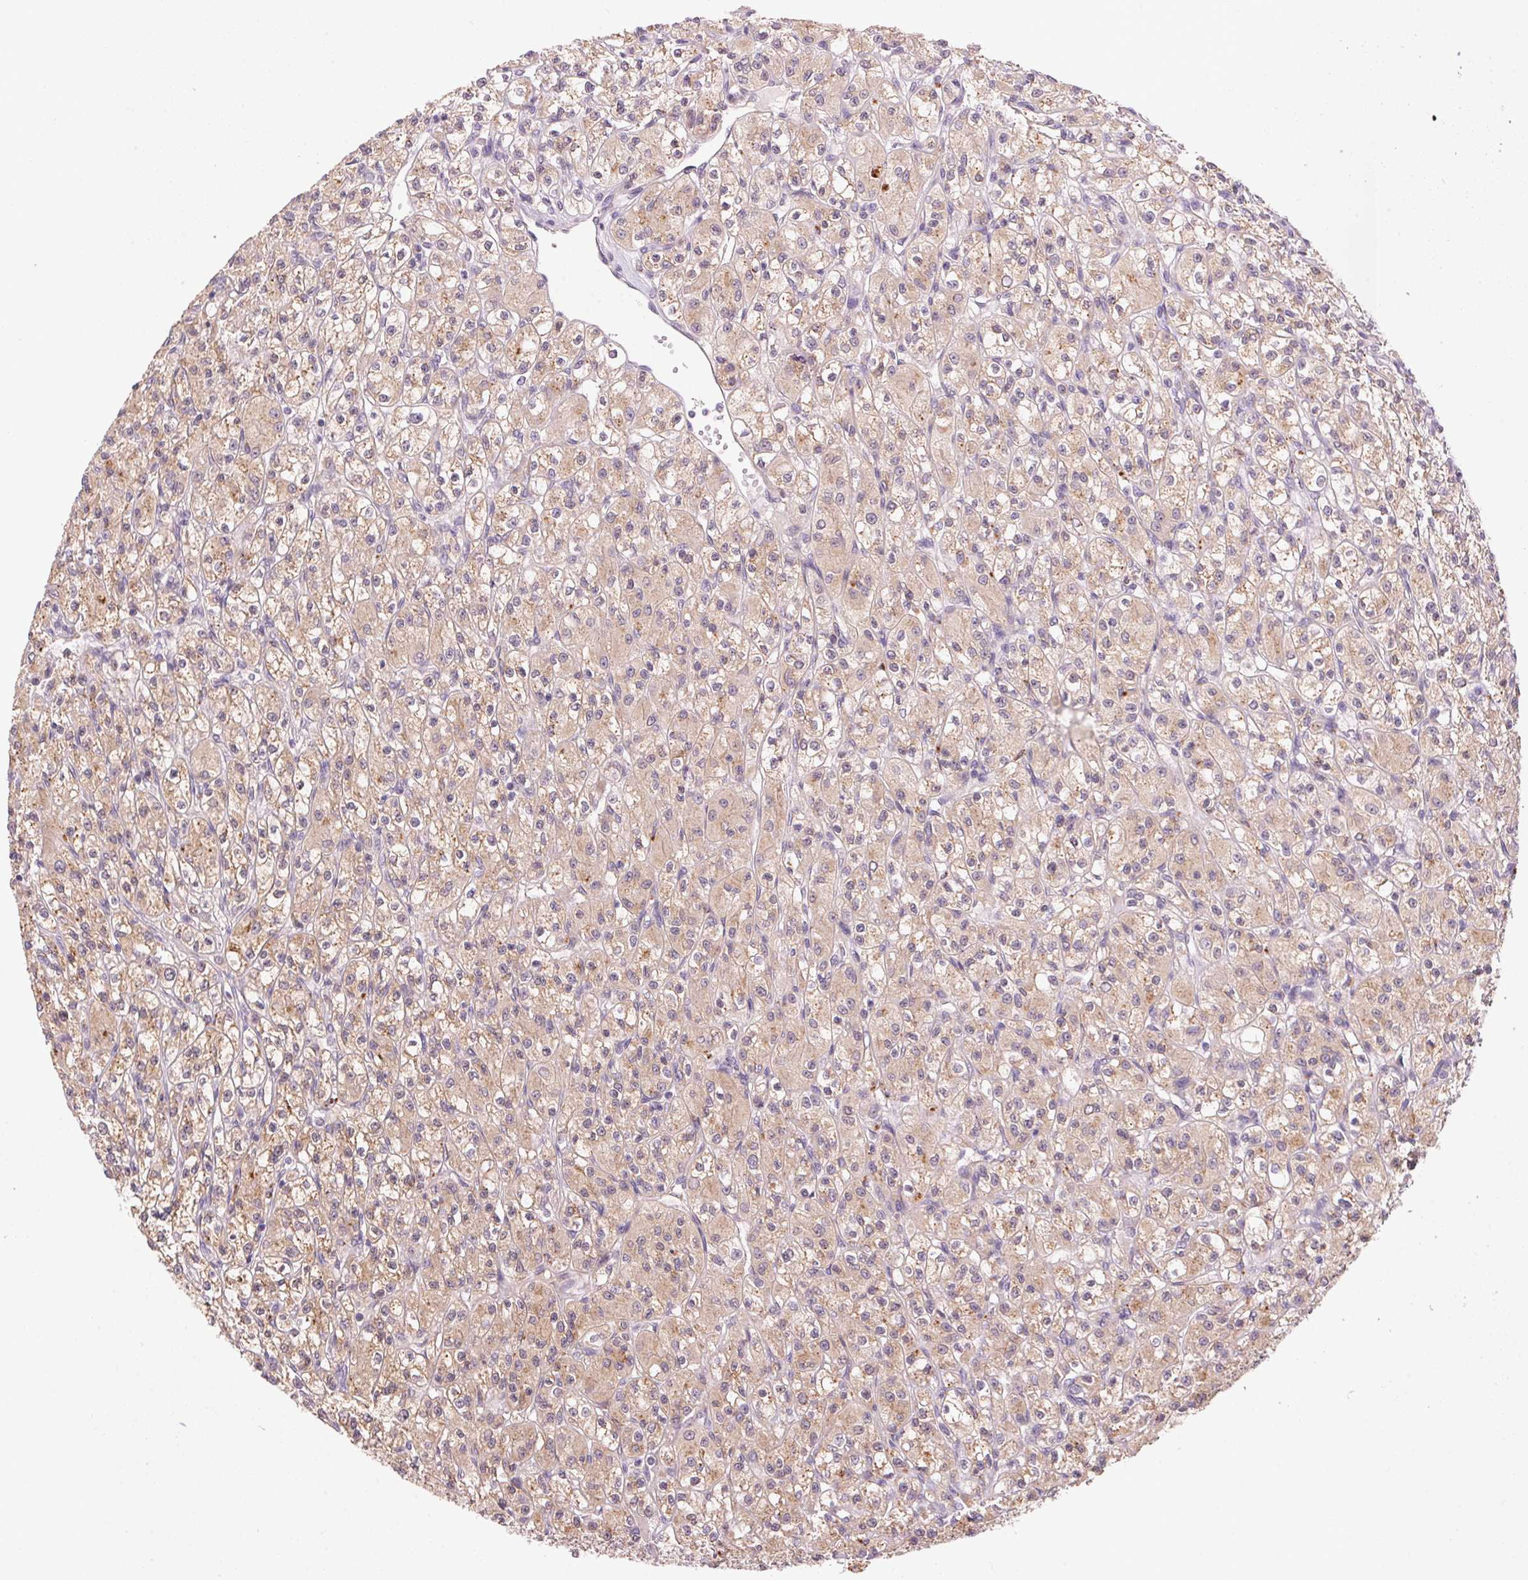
{"staining": {"intensity": "weak", "quantity": ">75%", "location": "cytoplasmic/membranous"}, "tissue": "renal cancer", "cell_type": "Tumor cells", "image_type": "cancer", "snomed": [{"axis": "morphology", "description": "Adenocarcinoma, NOS"}, {"axis": "topography", "description": "Kidney"}], "caption": "Tumor cells exhibit low levels of weak cytoplasmic/membranous expression in approximately >75% of cells in human renal adenocarcinoma.", "gene": "ADH5", "patient": {"sex": "female", "age": 70}}